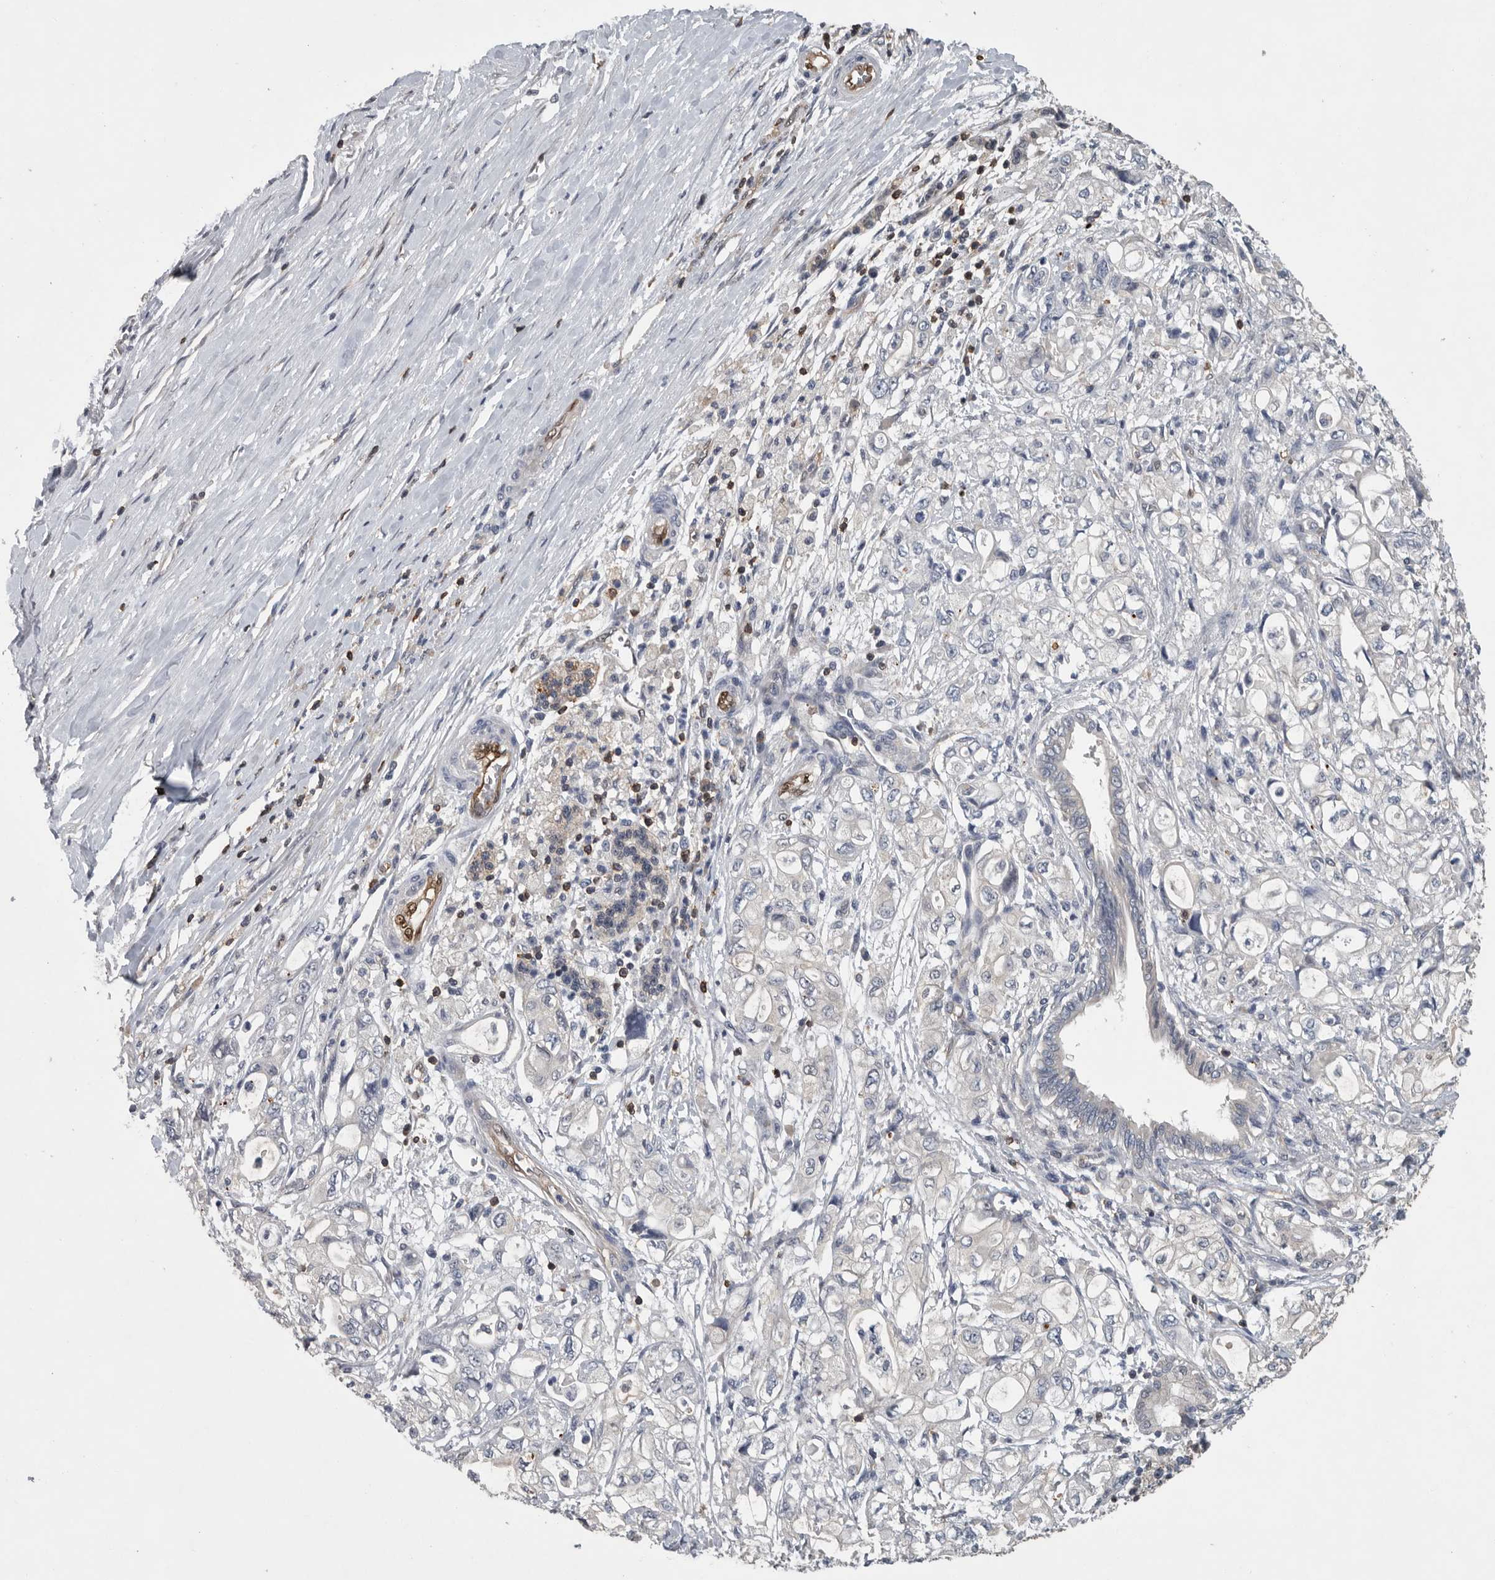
{"staining": {"intensity": "negative", "quantity": "none", "location": "none"}, "tissue": "pancreatic cancer", "cell_type": "Tumor cells", "image_type": "cancer", "snomed": [{"axis": "morphology", "description": "Adenocarcinoma, NOS"}, {"axis": "topography", "description": "Pancreas"}], "caption": "DAB immunohistochemical staining of human pancreatic cancer exhibits no significant expression in tumor cells.", "gene": "PDCD4", "patient": {"sex": "male", "age": 79}}